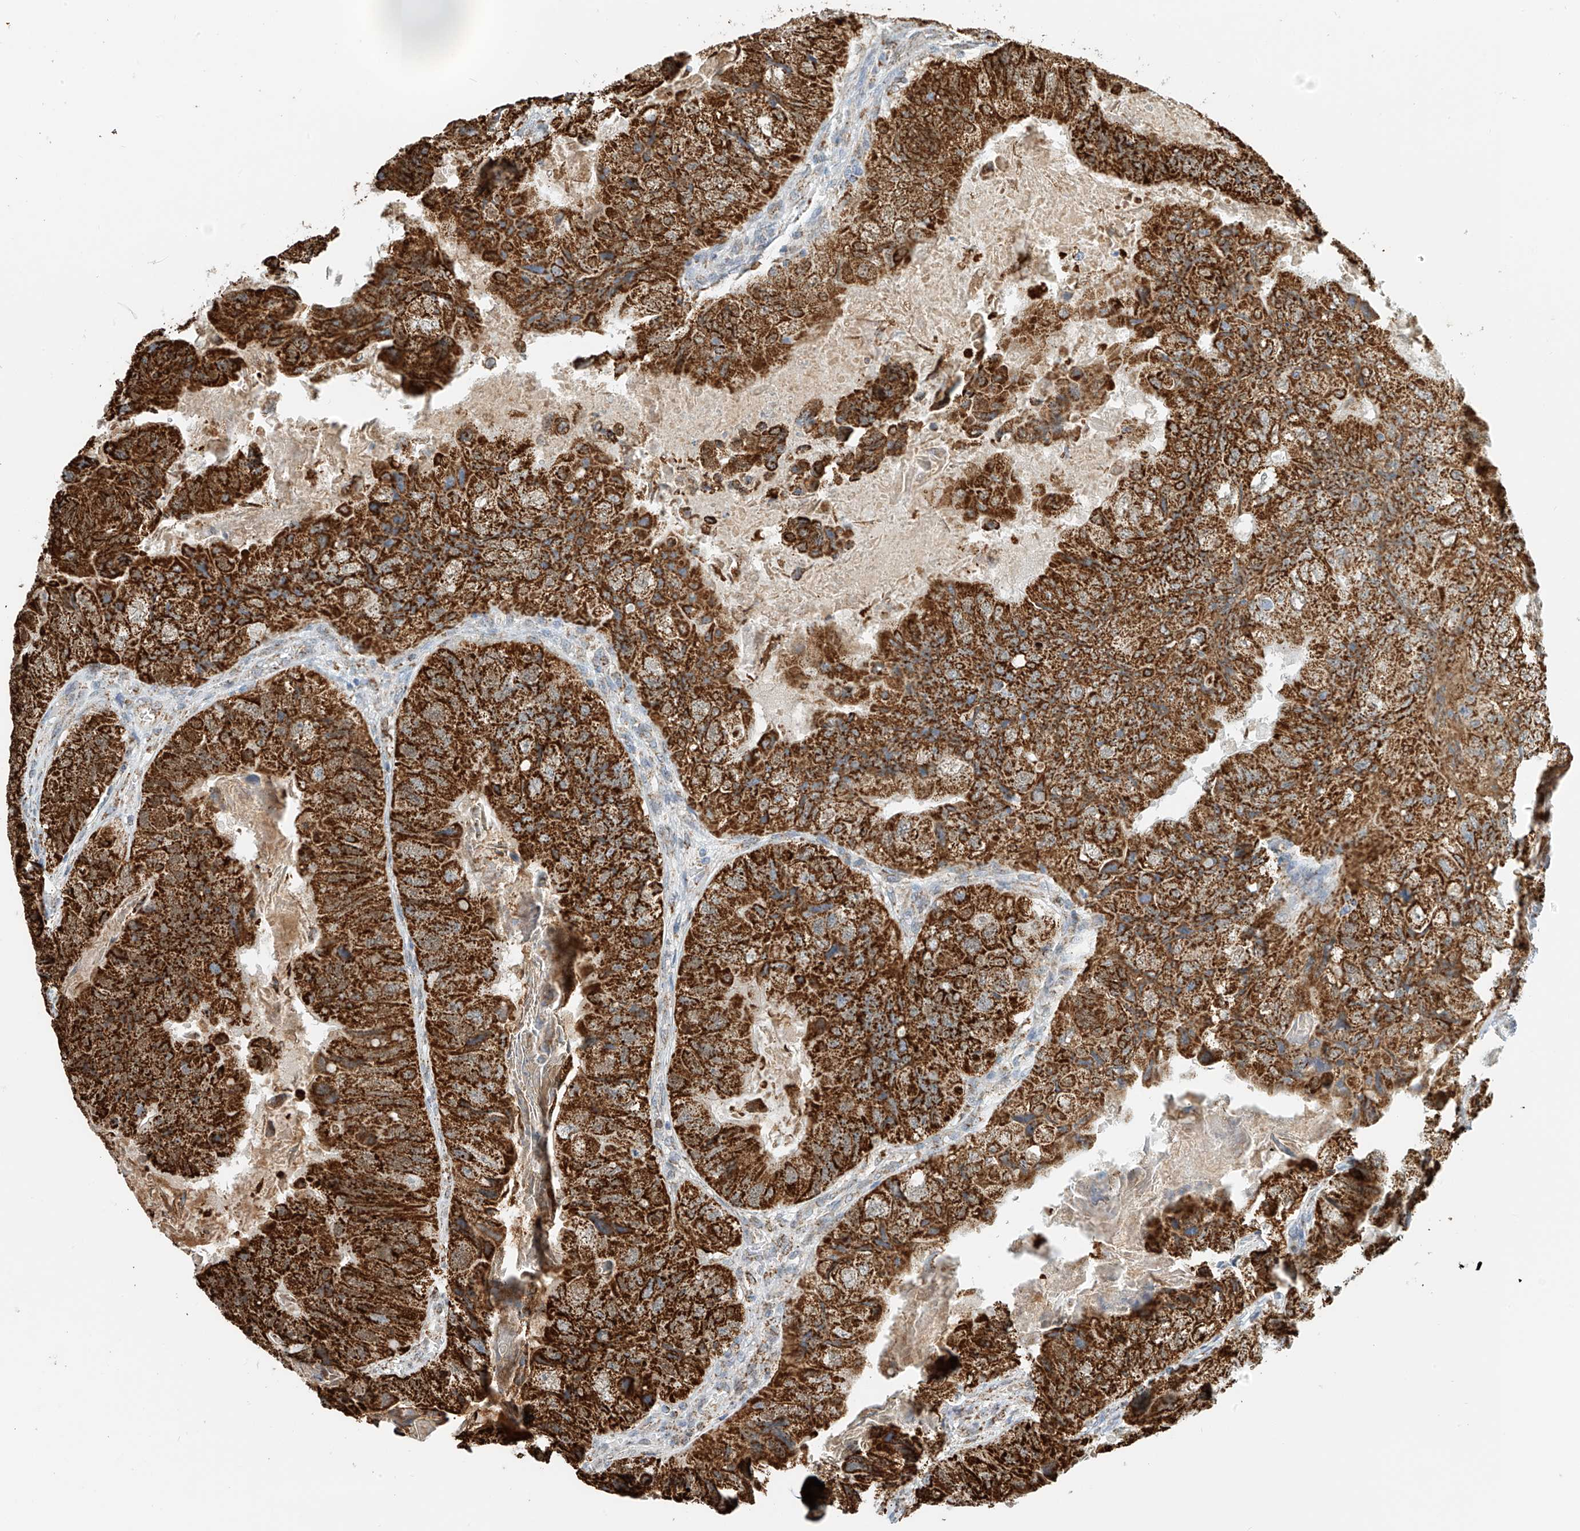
{"staining": {"intensity": "strong", "quantity": ">75%", "location": "cytoplasmic/membranous"}, "tissue": "colorectal cancer", "cell_type": "Tumor cells", "image_type": "cancer", "snomed": [{"axis": "morphology", "description": "Adenocarcinoma, NOS"}, {"axis": "topography", "description": "Rectum"}], "caption": "Human adenocarcinoma (colorectal) stained with a brown dye reveals strong cytoplasmic/membranous positive staining in approximately >75% of tumor cells.", "gene": "PPA2", "patient": {"sex": "male", "age": 63}}